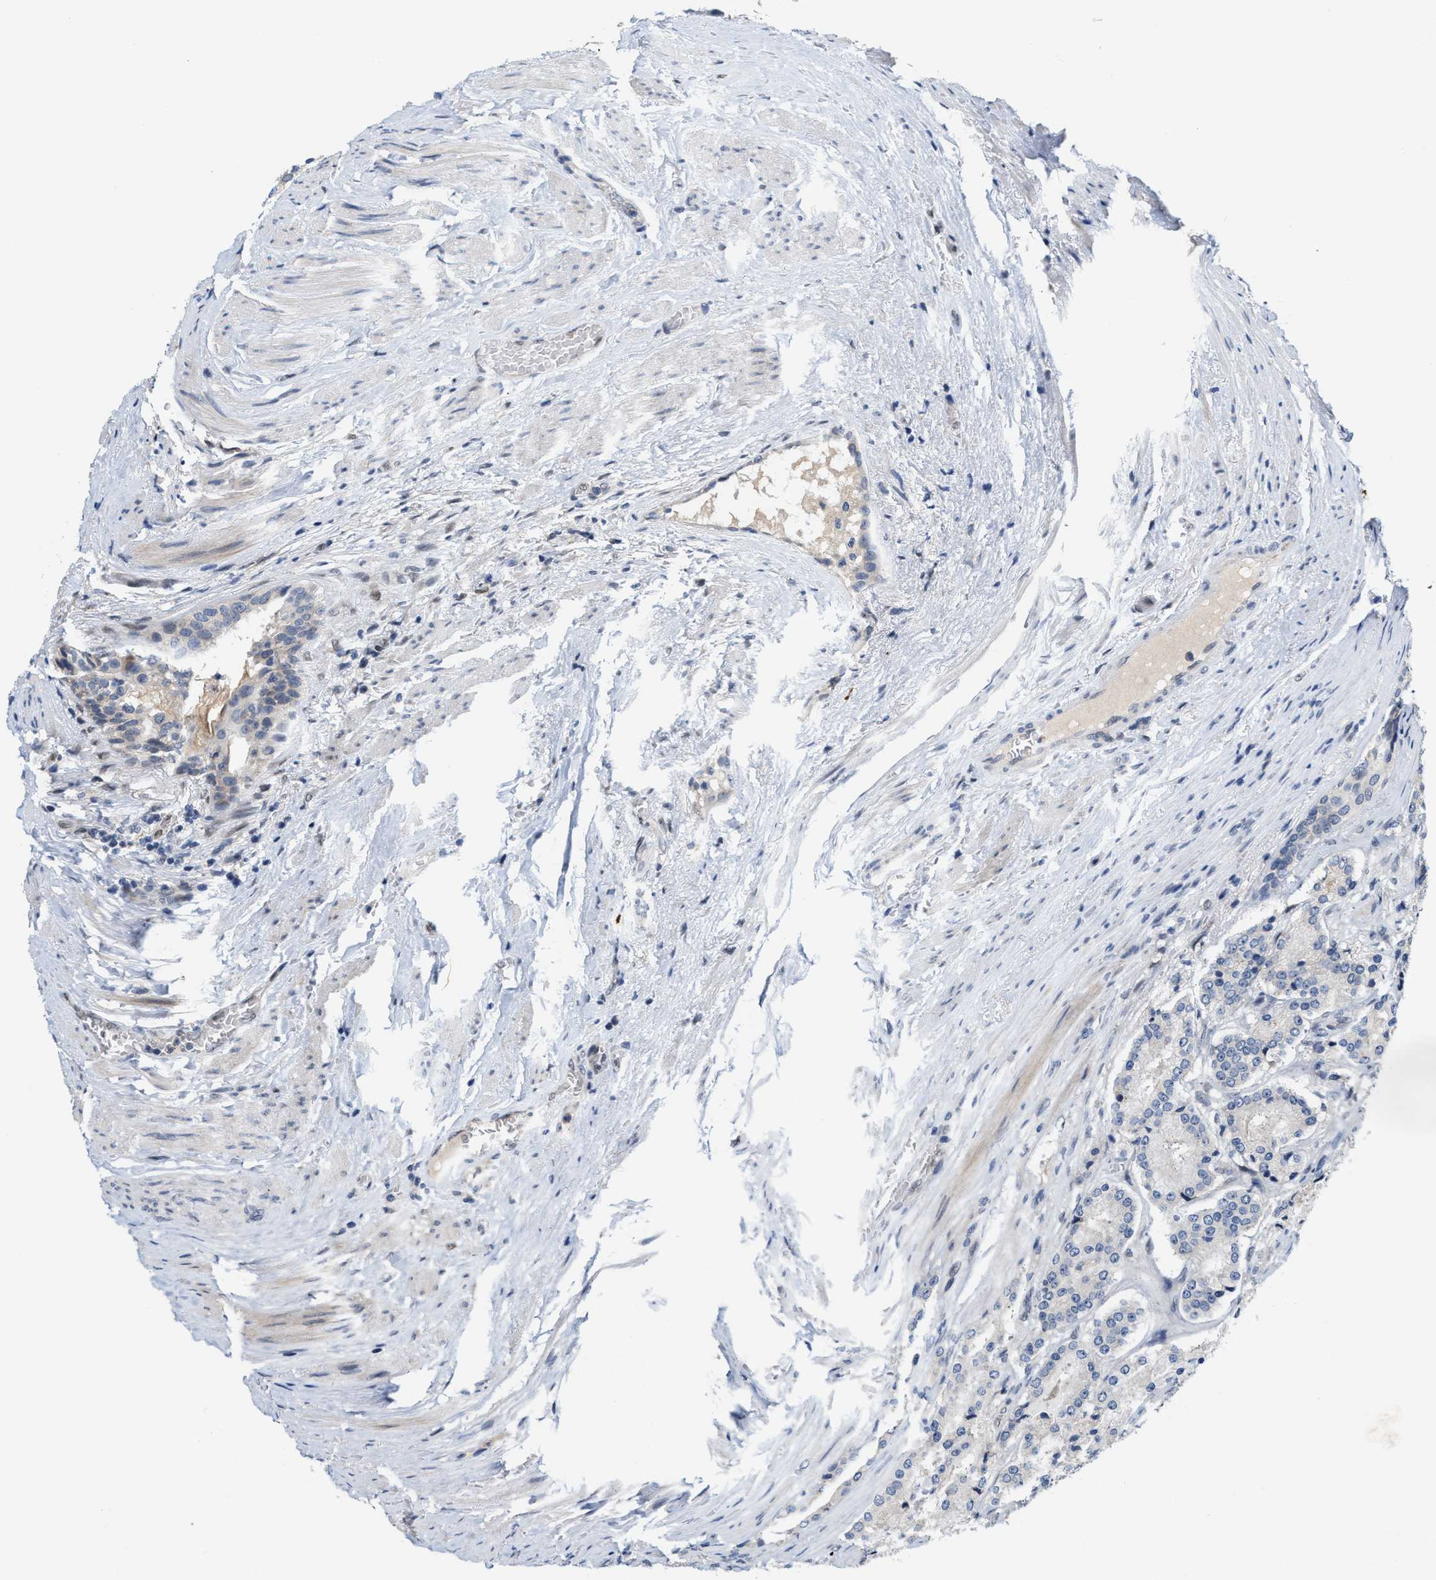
{"staining": {"intensity": "negative", "quantity": "none", "location": "none"}, "tissue": "prostate cancer", "cell_type": "Tumor cells", "image_type": "cancer", "snomed": [{"axis": "morphology", "description": "Adenocarcinoma, Medium grade"}, {"axis": "topography", "description": "Prostate"}], "caption": "A high-resolution photomicrograph shows immunohistochemistry staining of prostate cancer (adenocarcinoma (medium-grade)), which exhibits no significant positivity in tumor cells. (DAB (3,3'-diaminobenzidine) immunohistochemistry (IHC), high magnification).", "gene": "TCF4", "patient": {"sex": "male", "age": 72}}